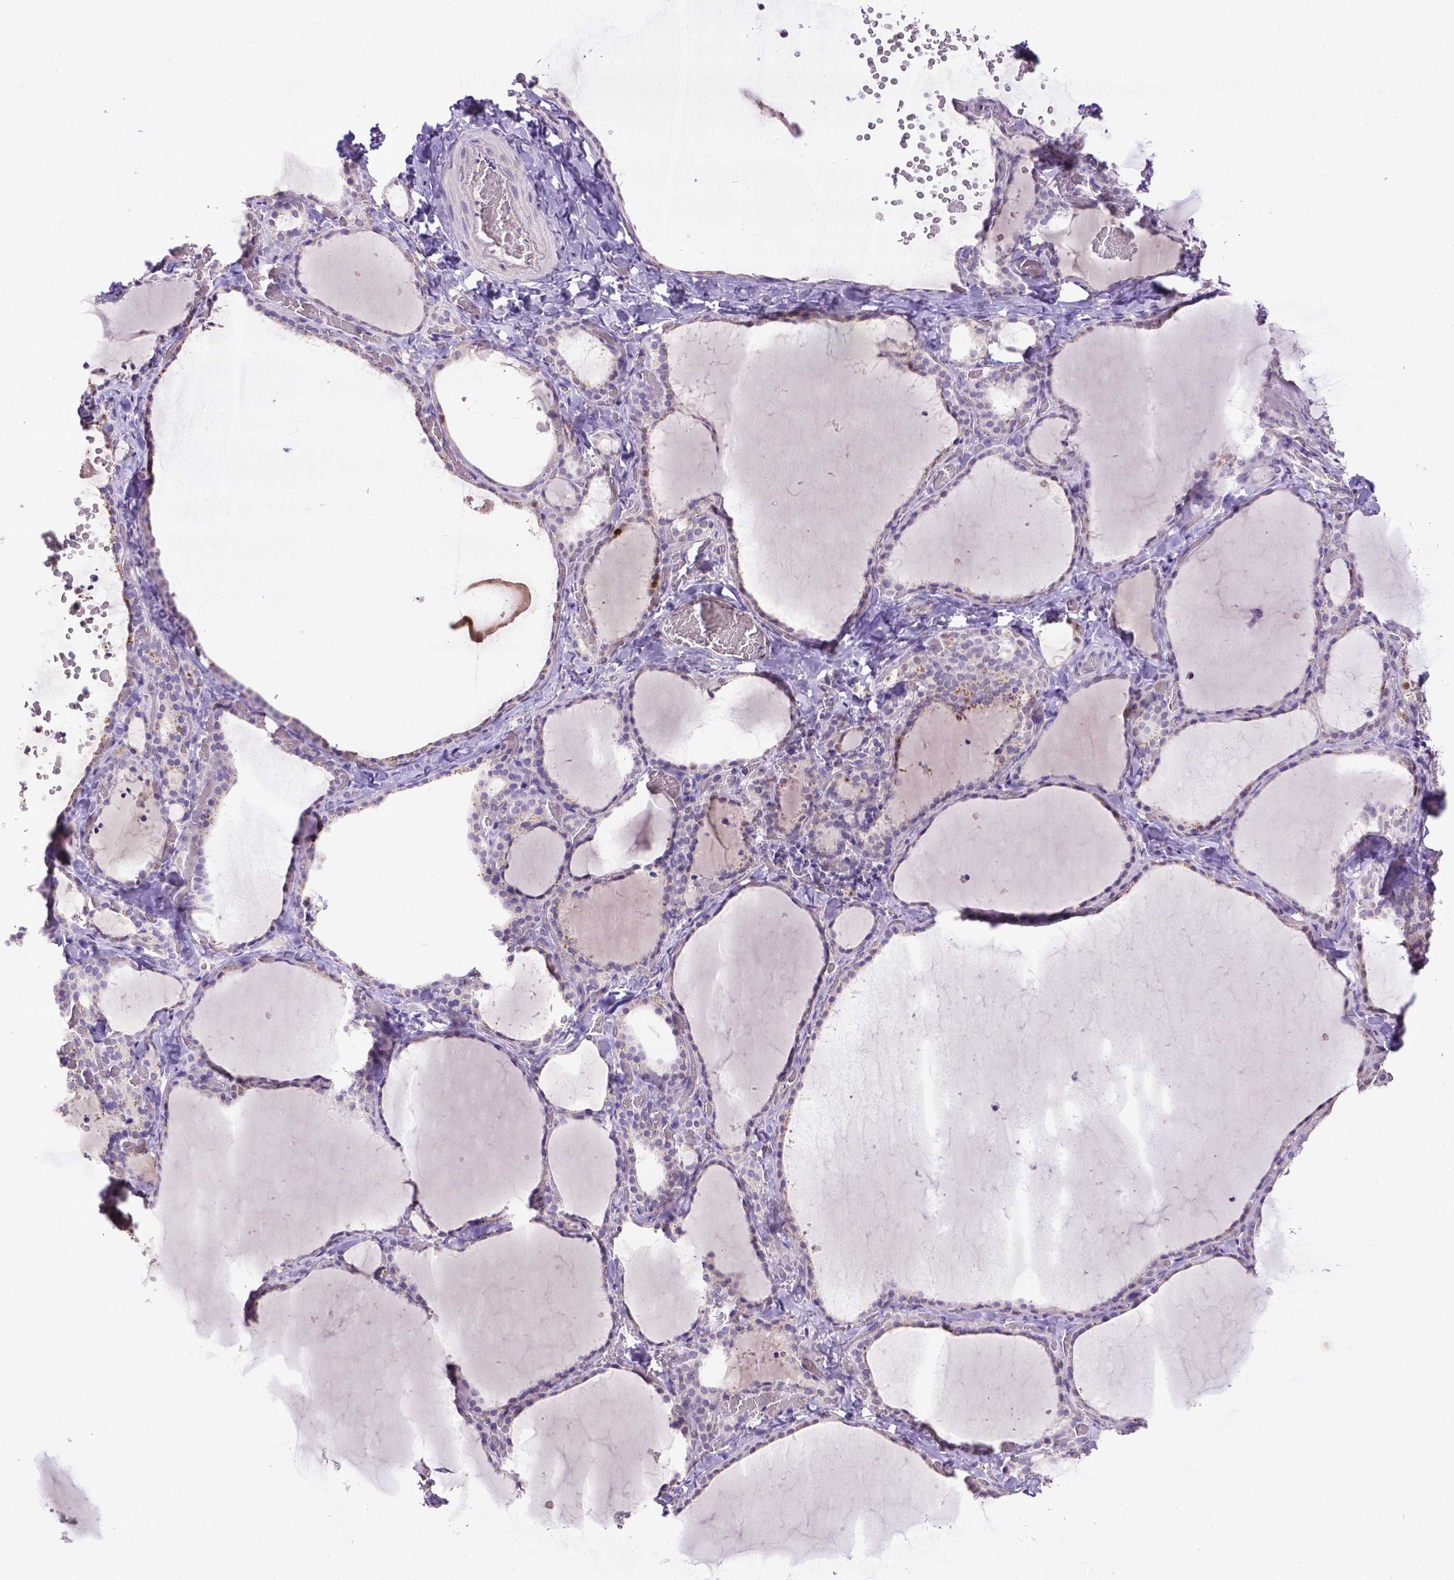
{"staining": {"intensity": "strong", "quantity": "<25%", "location": "nuclear"}, "tissue": "thyroid gland", "cell_type": "Glandular cells", "image_type": "normal", "snomed": [{"axis": "morphology", "description": "Normal tissue, NOS"}, {"axis": "topography", "description": "Thyroid gland"}], "caption": "This is a histology image of immunohistochemistry (IHC) staining of unremarkable thyroid gland, which shows strong staining in the nuclear of glandular cells.", "gene": "CDKN1A", "patient": {"sex": "female", "age": 22}}